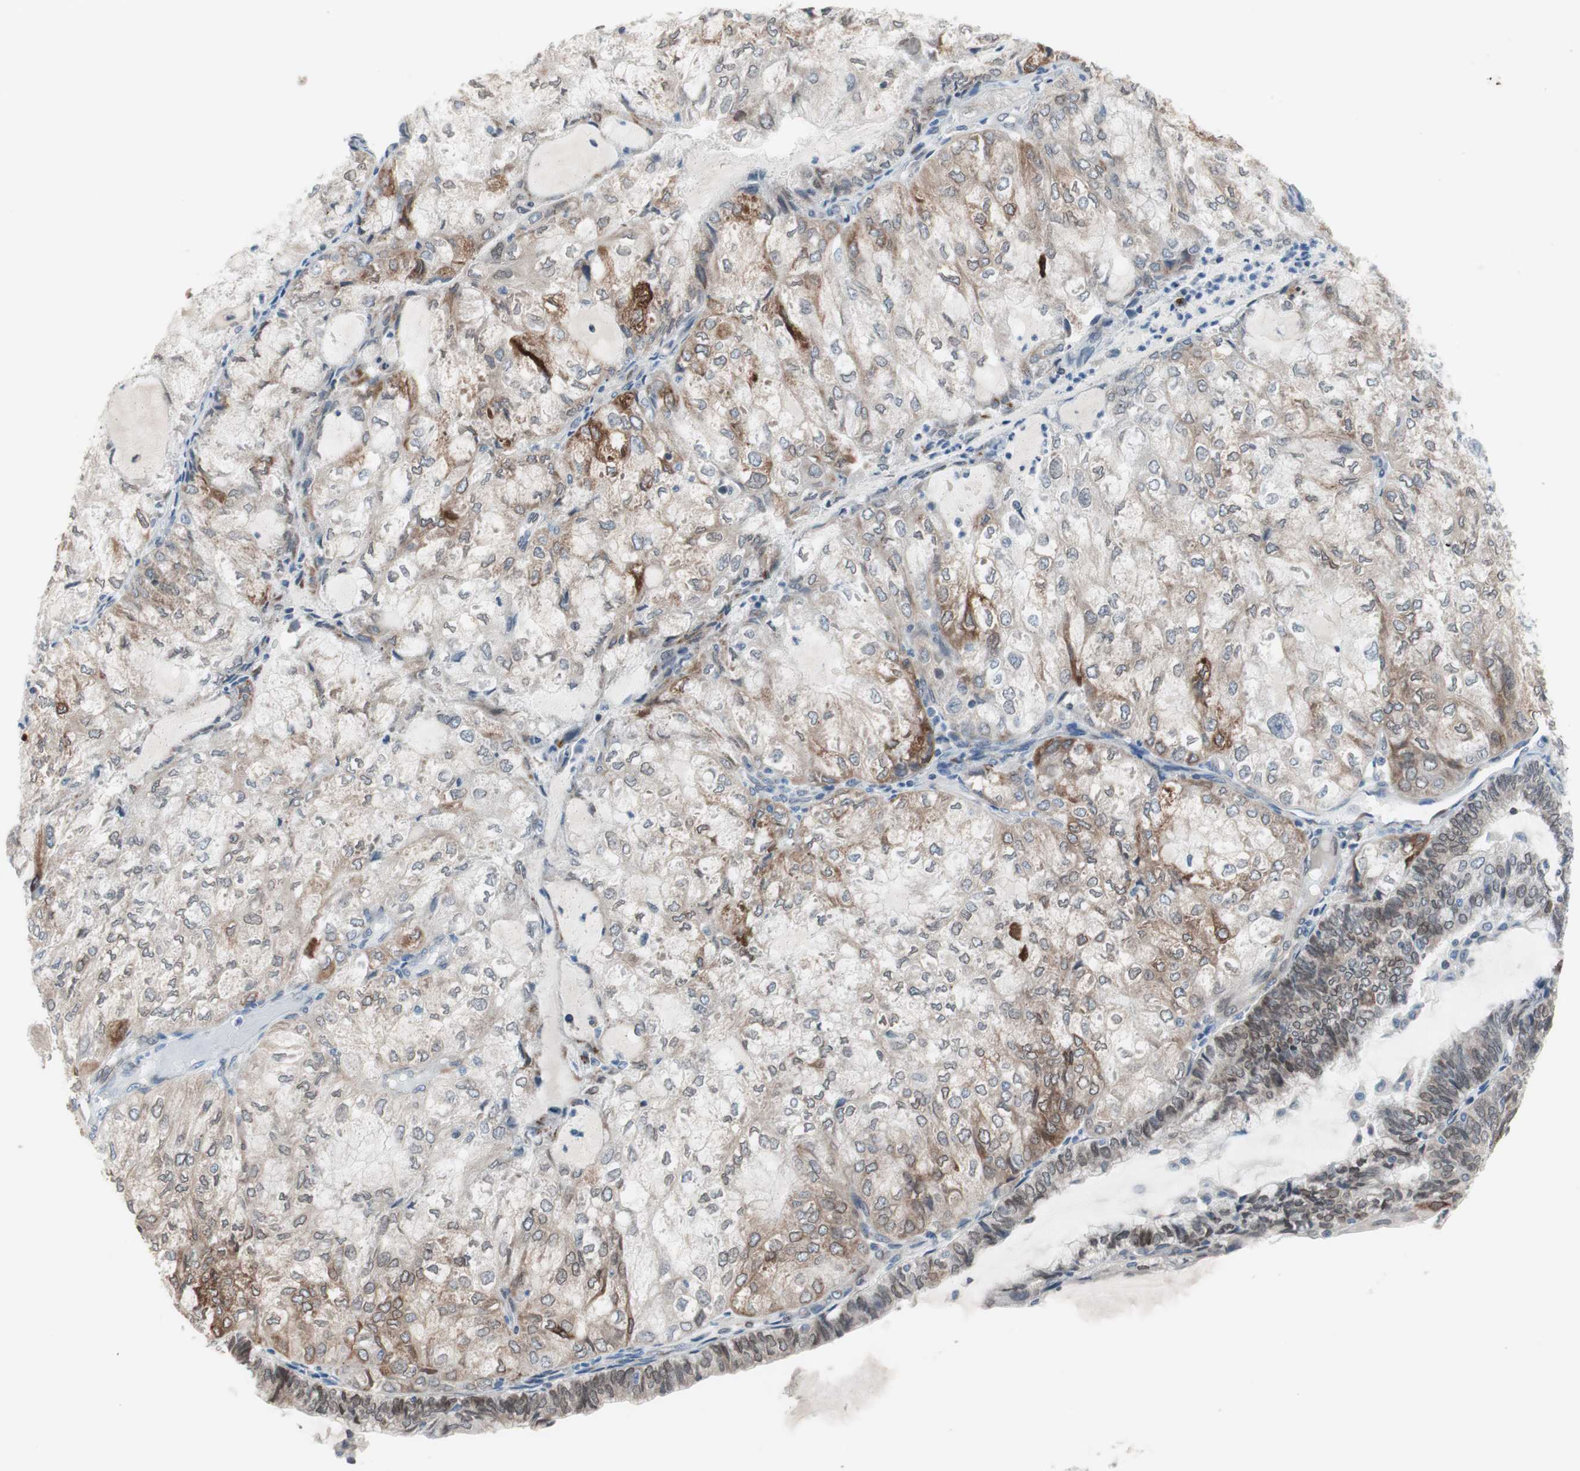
{"staining": {"intensity": "weak", "quantity": "25%-75%", "location": "cytoplasmic/membranous,nuclear"}, "tissue": "endometrial cancer", "cell_type": "Tumor cells", "image_type": "cancer", "snomed": [{"axis": "morphology", "description": "Adenocarcinoma, NOS"}, {"axis": "topography", "description": "Endometrium"}], "caption": "This is an image of immunohistochemistry staining of endometrial cancer (adenocarcinoma), which shows weak positivity in the cytoplasmic/membranous and nuclear of tumor cells.", "gene": "ARNT2", "patient": {"sex": "female", "age": 81}}